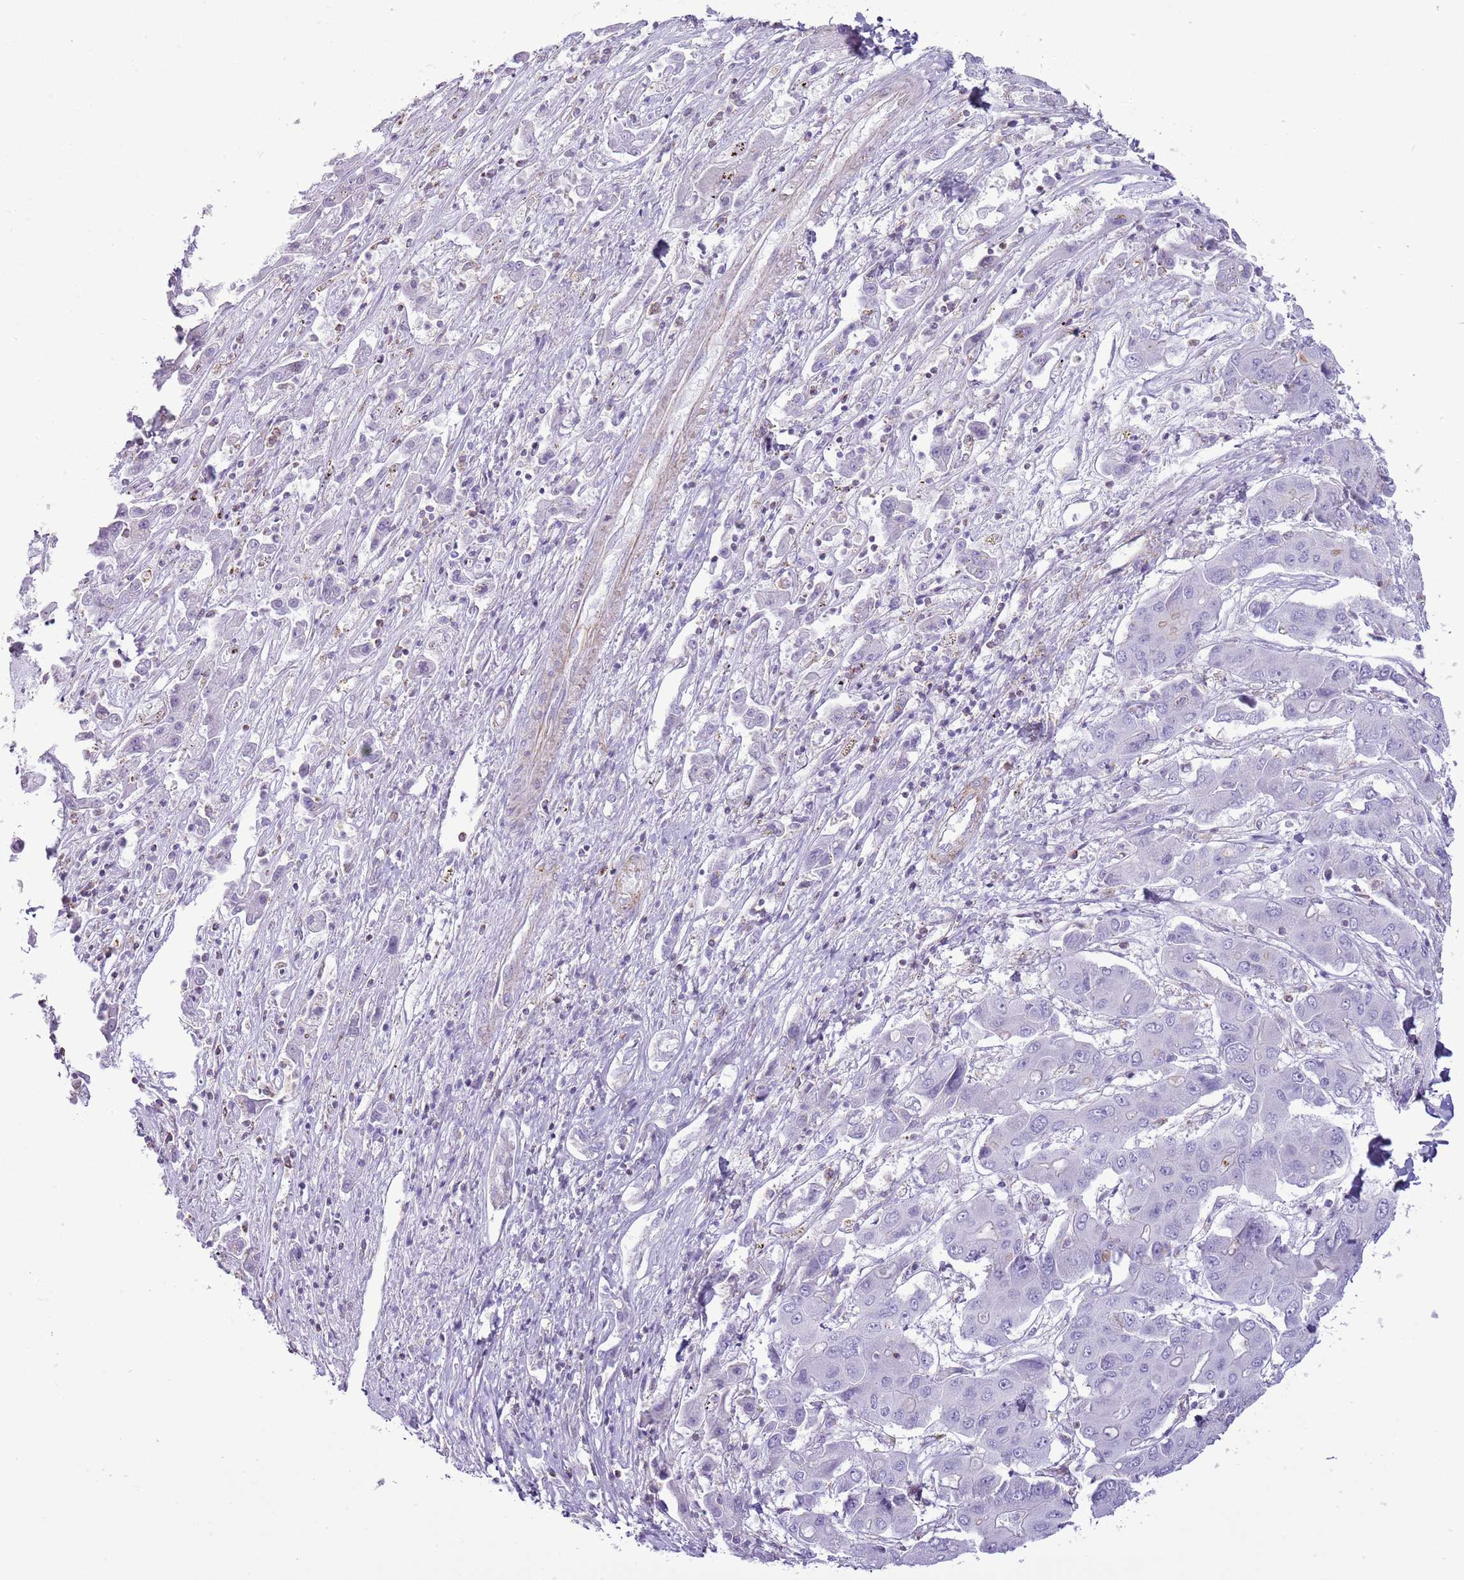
{"staining": {"intensity": "negative", "quantity": "none", "location": "none"}, "tissue": "liver cancer", "cell_type": "Tumor cells", "image_type": "cancer", "snomed": [{"axis": "morphology", "description": "Cholangiocarcinoma"}, {"axis": "topography", "description": "Liver"}], "caption": "Immunohistochemistry micrograph of neoplastic tissue: liver cholangiocarcinoma stained with DAB (3,3'-diaminobenzidine) demonstrates no significant protein positivity in tumor cells.", "gene": "SLC23A1", "patient": {"sex": "male", "age": 67}}